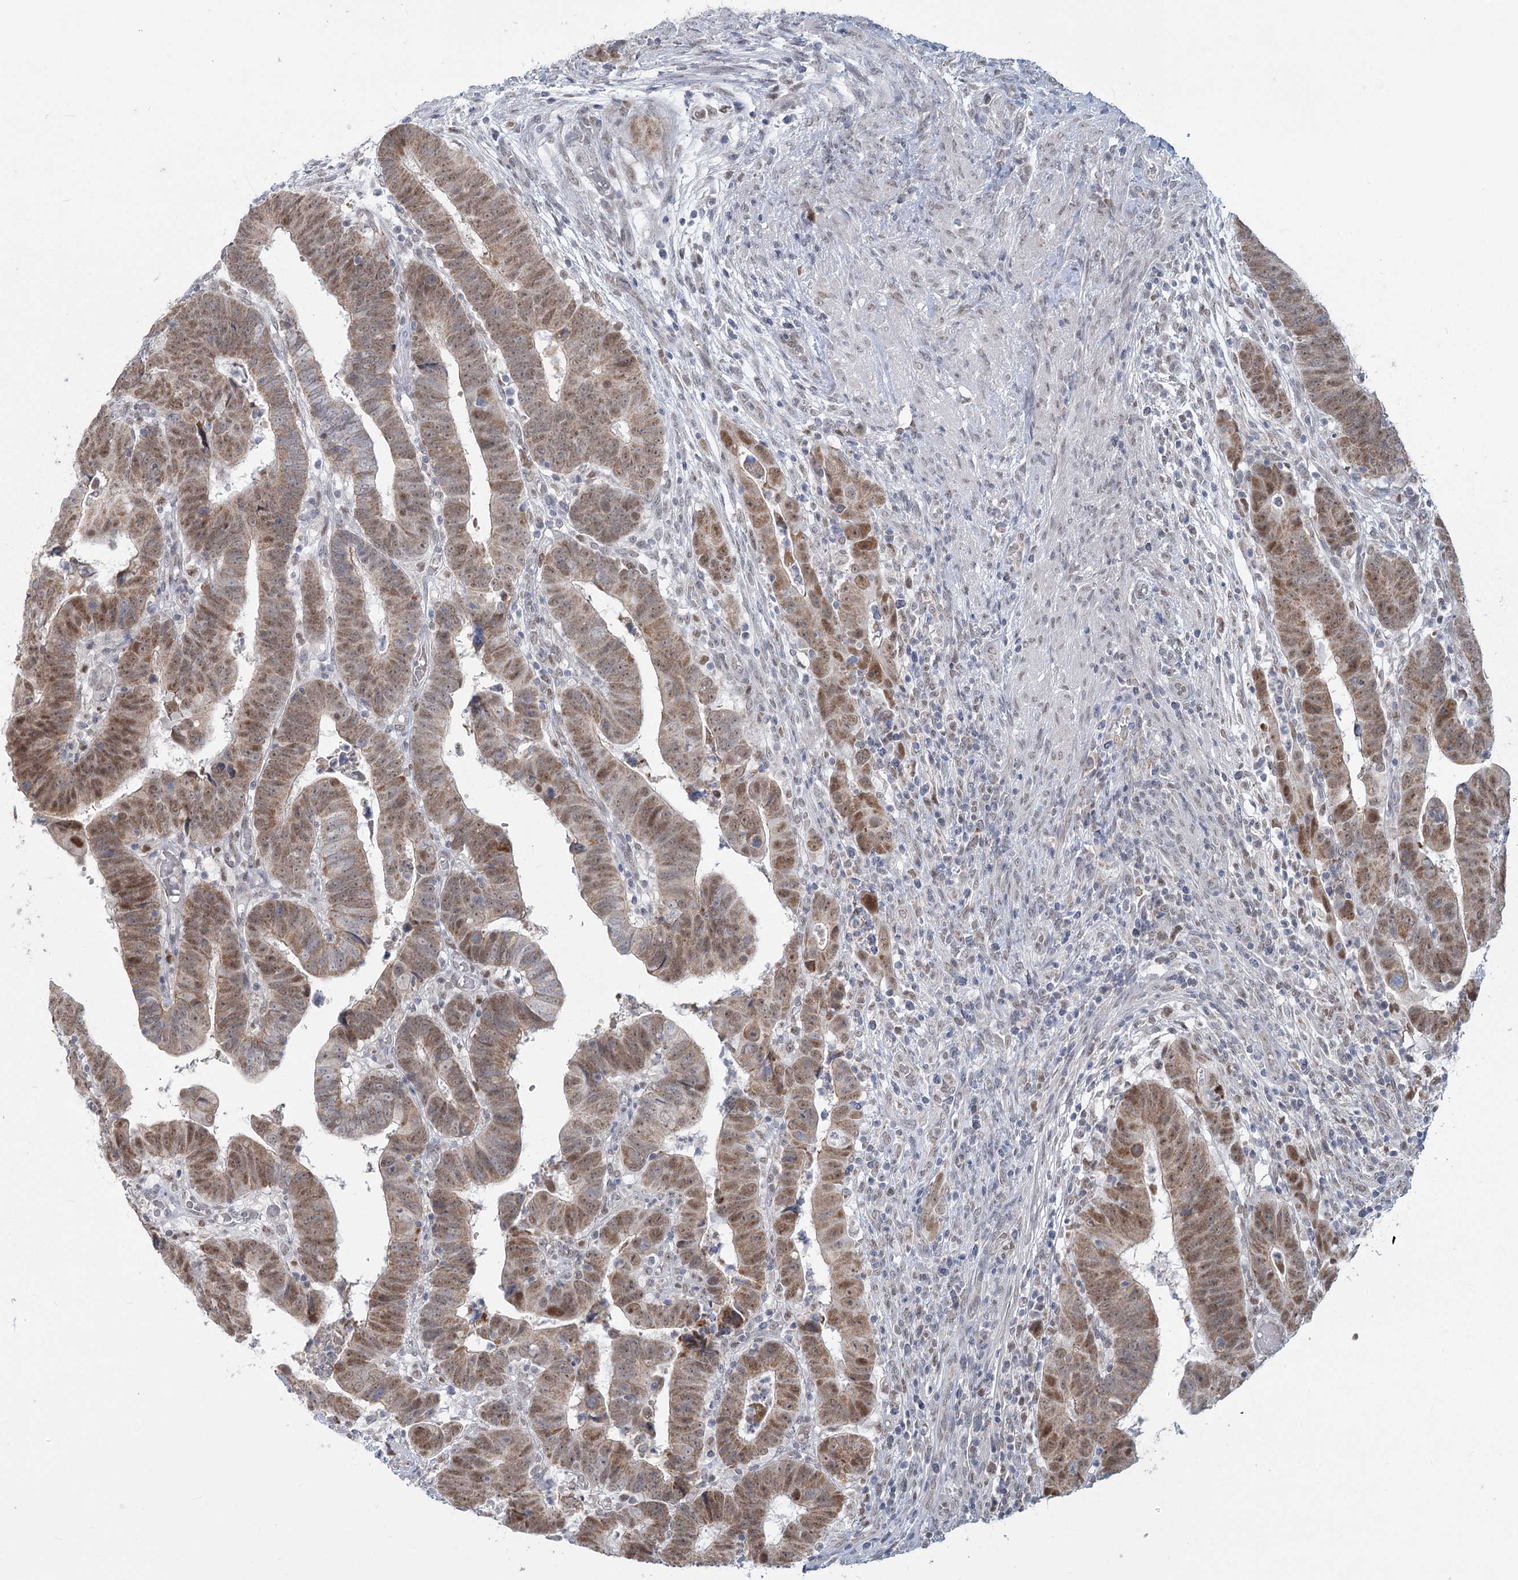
{"staining": {"intensity": "moderate", "quantity": ">75%", "location": "cytoplasmic/membranous,nuclear"}, "tissue": "colorectal cancer", "cell_type": "Tumor cells", "image_type": "cancer", "snomed": [{"axis": "morphology", "description": "Normal tissue, NOS"}, {"axis": "morphology", "description": "Adenocarcinoma, NOS"}, {"axis": "topography", "description": "Rectum"}], "caption": "Protein staining of colorectal cancer (adenocarcinoma) tissue displays moderate cytoplasmic/membranous and nuclear positivity in about >75% of tumor cells. Nuclei are stained in blue.", "gene": "MTG1", "patient": {"sex": "female", "age": 65}}